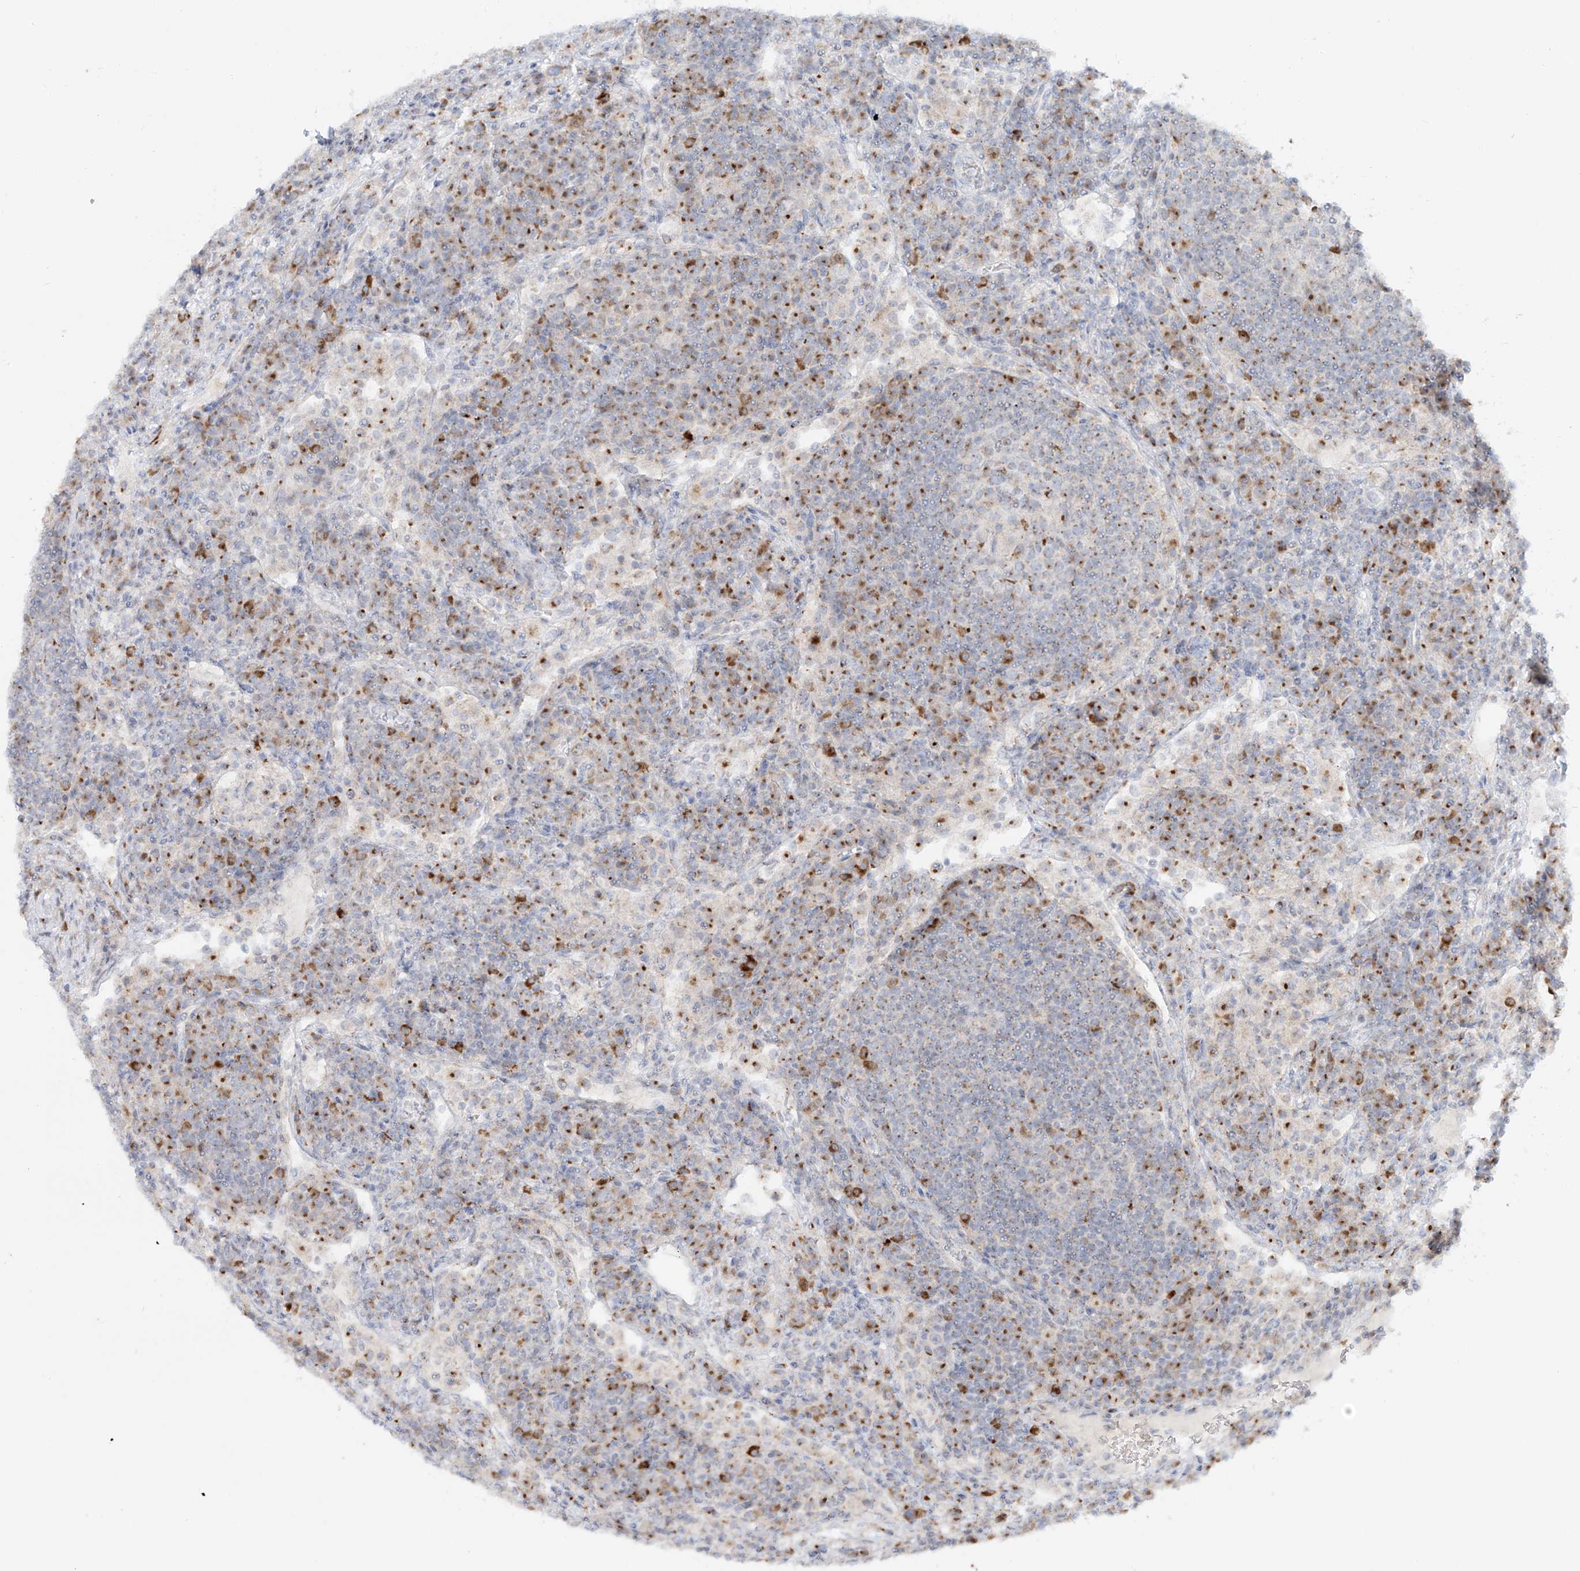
{"staining": {"intensity": "moderate", "quantity": "25%-75%", "location": "cytoplasmic/membranous"}, "tissue": "lymph node", "cell_type": "Germinal center cells", "image_type": "normal", "snomed": [{"axis": "morphology", "description": "Normal tissue, NOS"}, {"axis": "topography", "description": "Lymph node"}], "caption": "This image shows normal lymph node stained with immunohistochemistry to label a protein in brown. The cytoplasmic/membranous of germinal center cells show moderate positivity for the protein. Nuclei are counter-stained blue.", "gene": "BSDC1", "patient": {"sex": "female", "age": 53}}